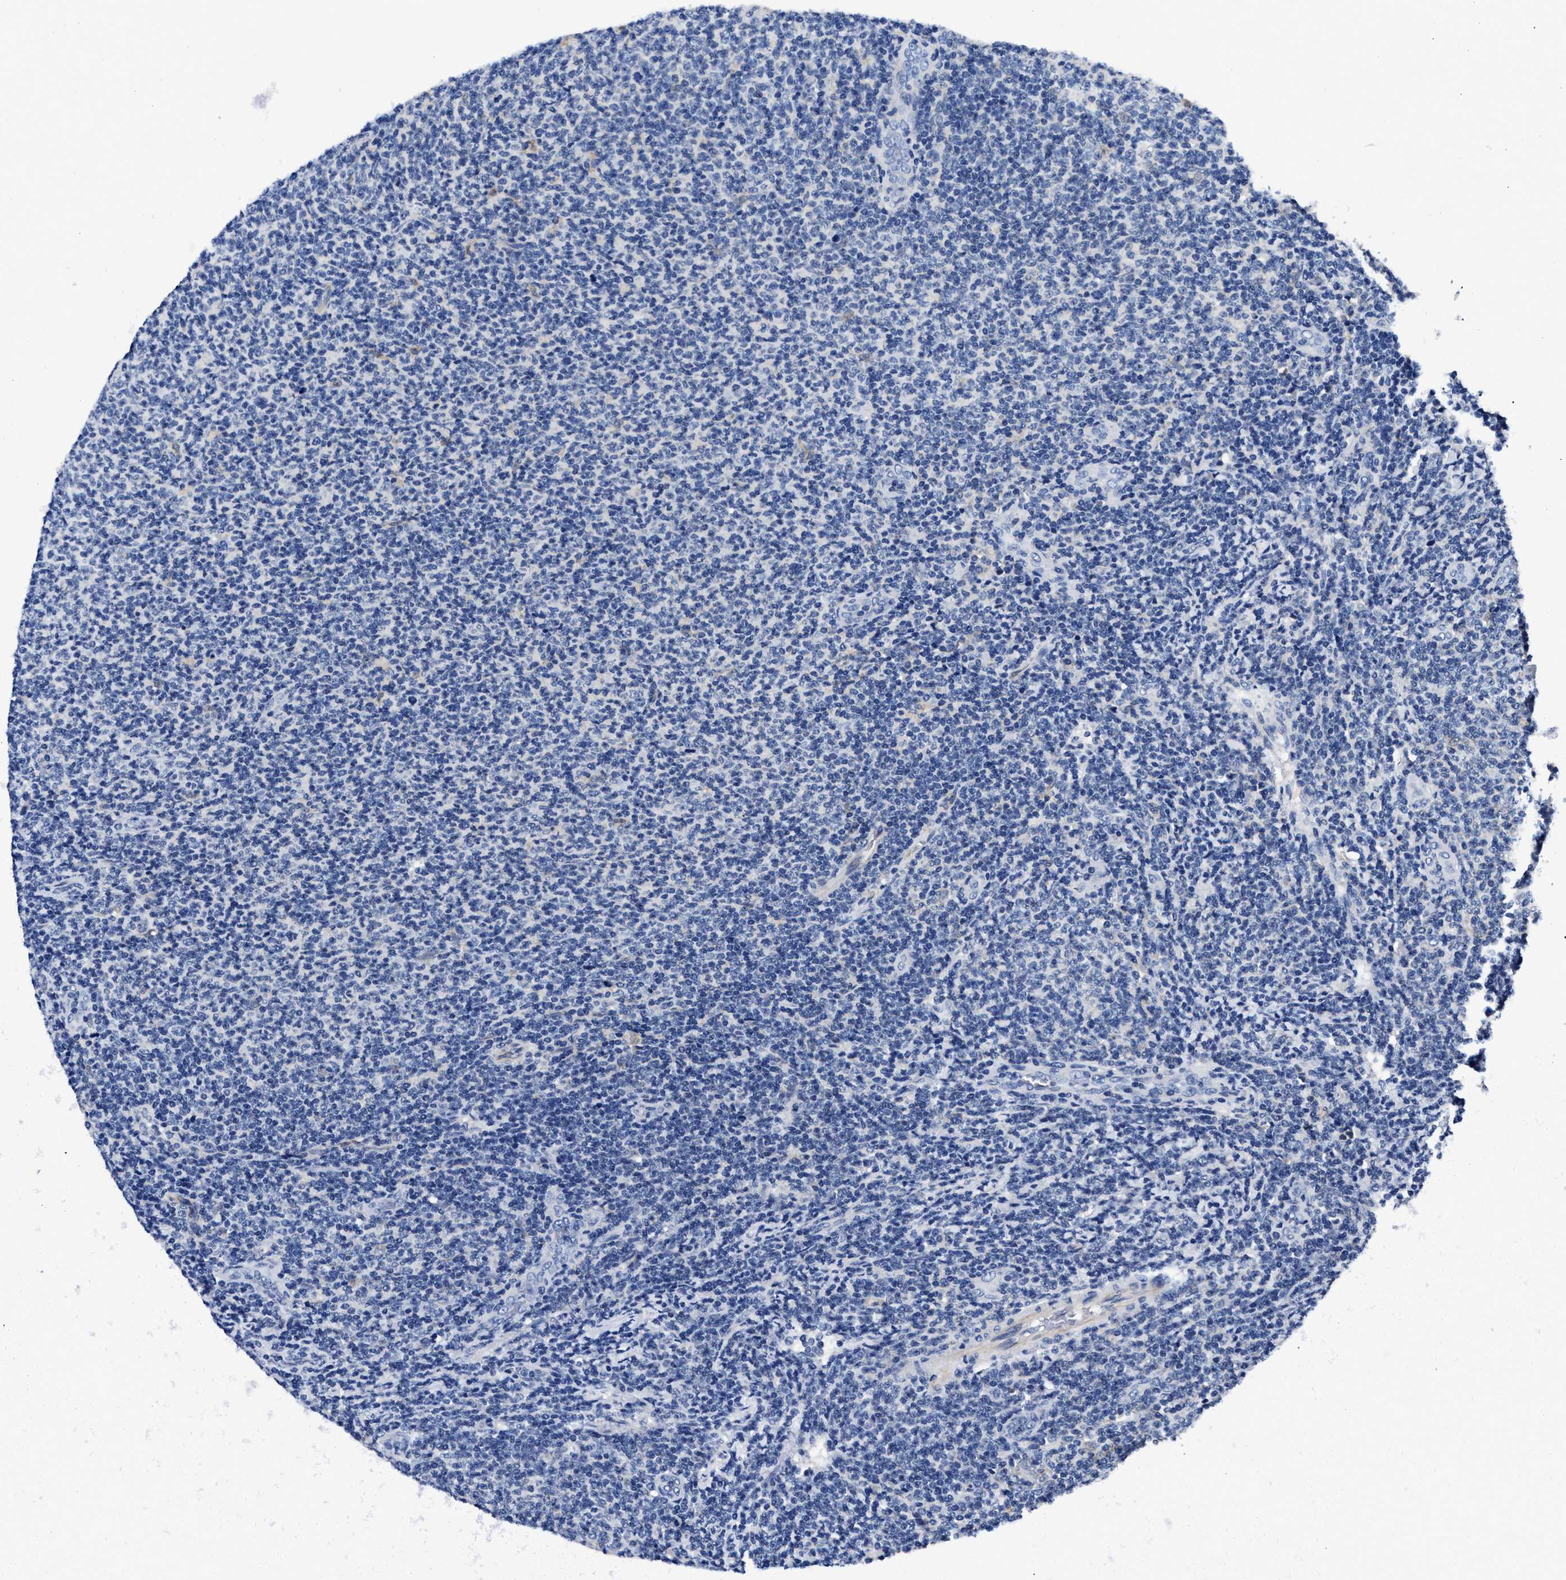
{"staining": {"intensity": "negative", "quantity": "none", "location": "none"}, "tissue": "lymphoma", "cell_type": "Tumor cells", "image_type": "cancer", "snomed": [{"axis": "morphology", "description": "Malignant lymphoma, non-Hodgkin's type, Low grade"}, {"axis": "topography", "description": "Lymph node"}], "caption": "Photomicrograph shows no significant protein expression in tumor cells of lymphoma.", "gene": "SLC35F1", "patient": {"sex": "male", "age": 66}}